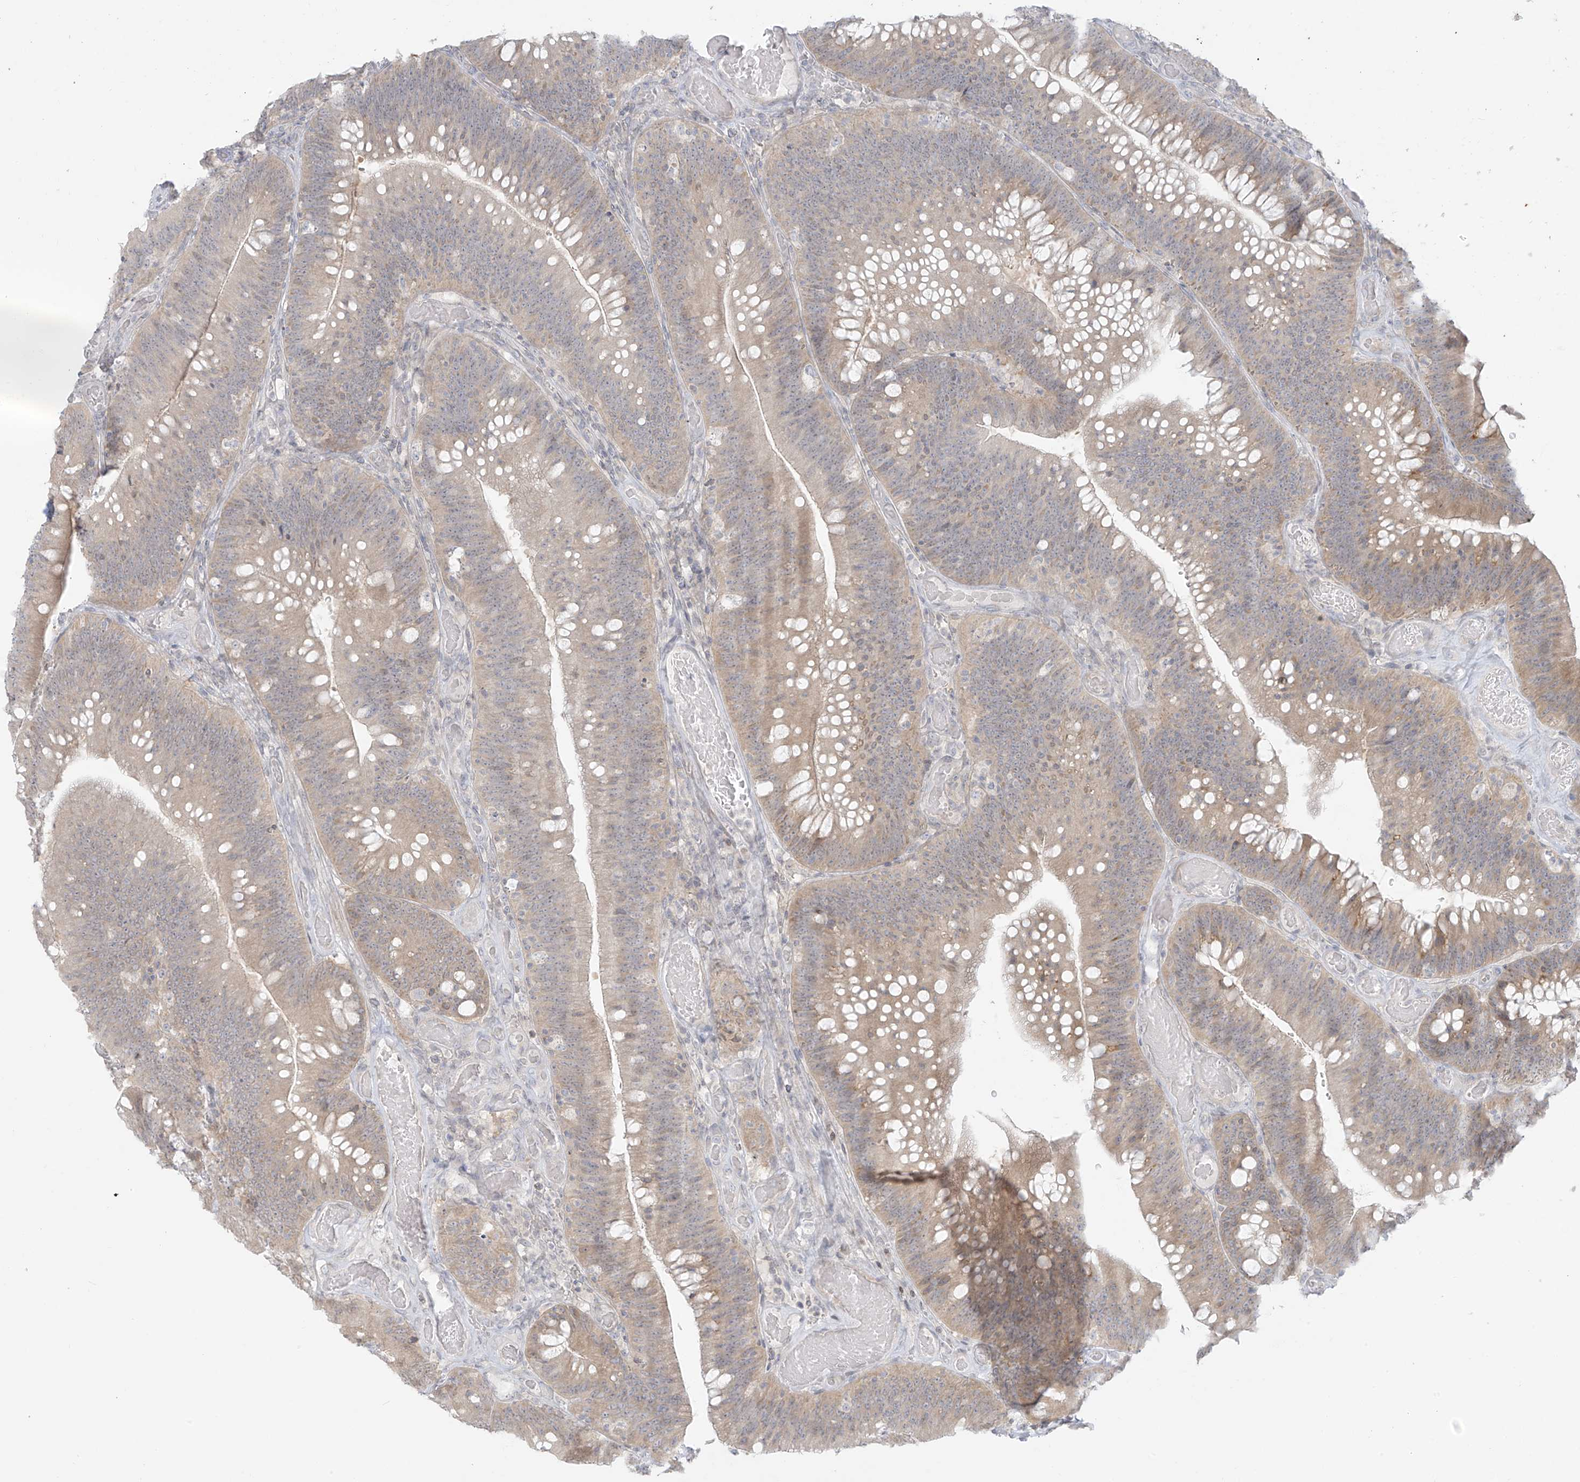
{"staining": {"intensity": "weak", "quantity": "<25%", "location": "cytoplasmic/membranous"}, "tissue": "colorectal cancer", "cell_type": "Tumor cells", "image_type": "cancer", "snomed": [{"axis": "morphology", "description": "Normal tissue, NOS"}, {"axis": "topography", "description": "Colon"}], "caption": "IHC histopathology image of human colorectal cancer stained for a protein (brown), which demonstrates no staining in tumor cells.", "gene": "OSBPL7", "patient": {"sex": "female", "age": 82}}